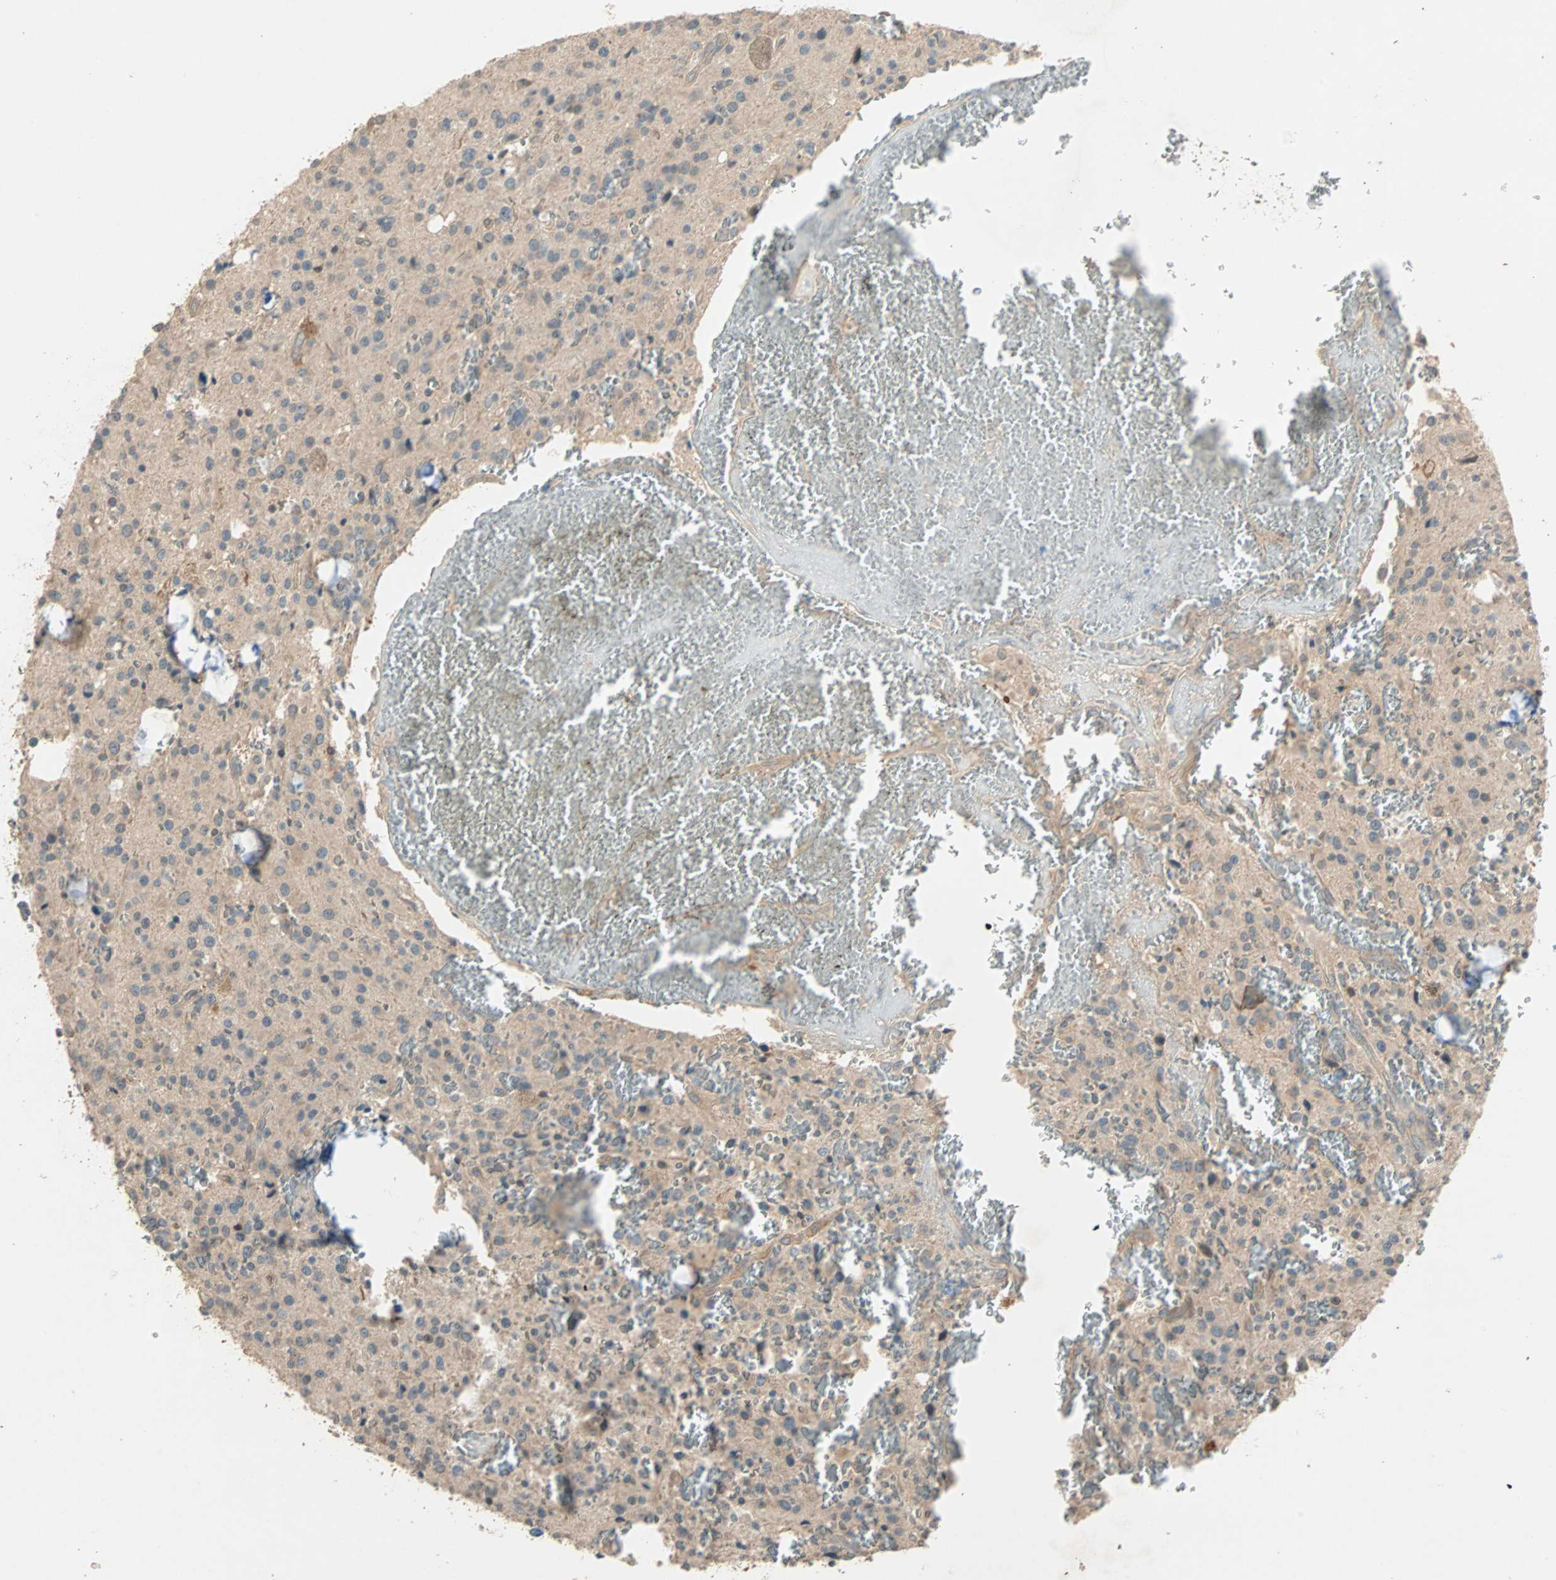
{"staining": {"intensity": "weak", "quantity": ">75%", "location": "cytoplasmic/membranous"}, "tissue": "glioma", "cell_type": "Tumor cells", "image_type": "cancer", "snomed": [{"axis": "morphology", "description": "Glioma, malignant, Low grade"}, {"axis": "topography", "description": "Brain"}], "caption": "Protein expression analysis of human malignant glioma (low-grade) reveals weak cytoplasmic/membranous expression in about >75% of tumor cells.", "gene": "TTF2", "patient": {"sex": "male", "age": 58}}